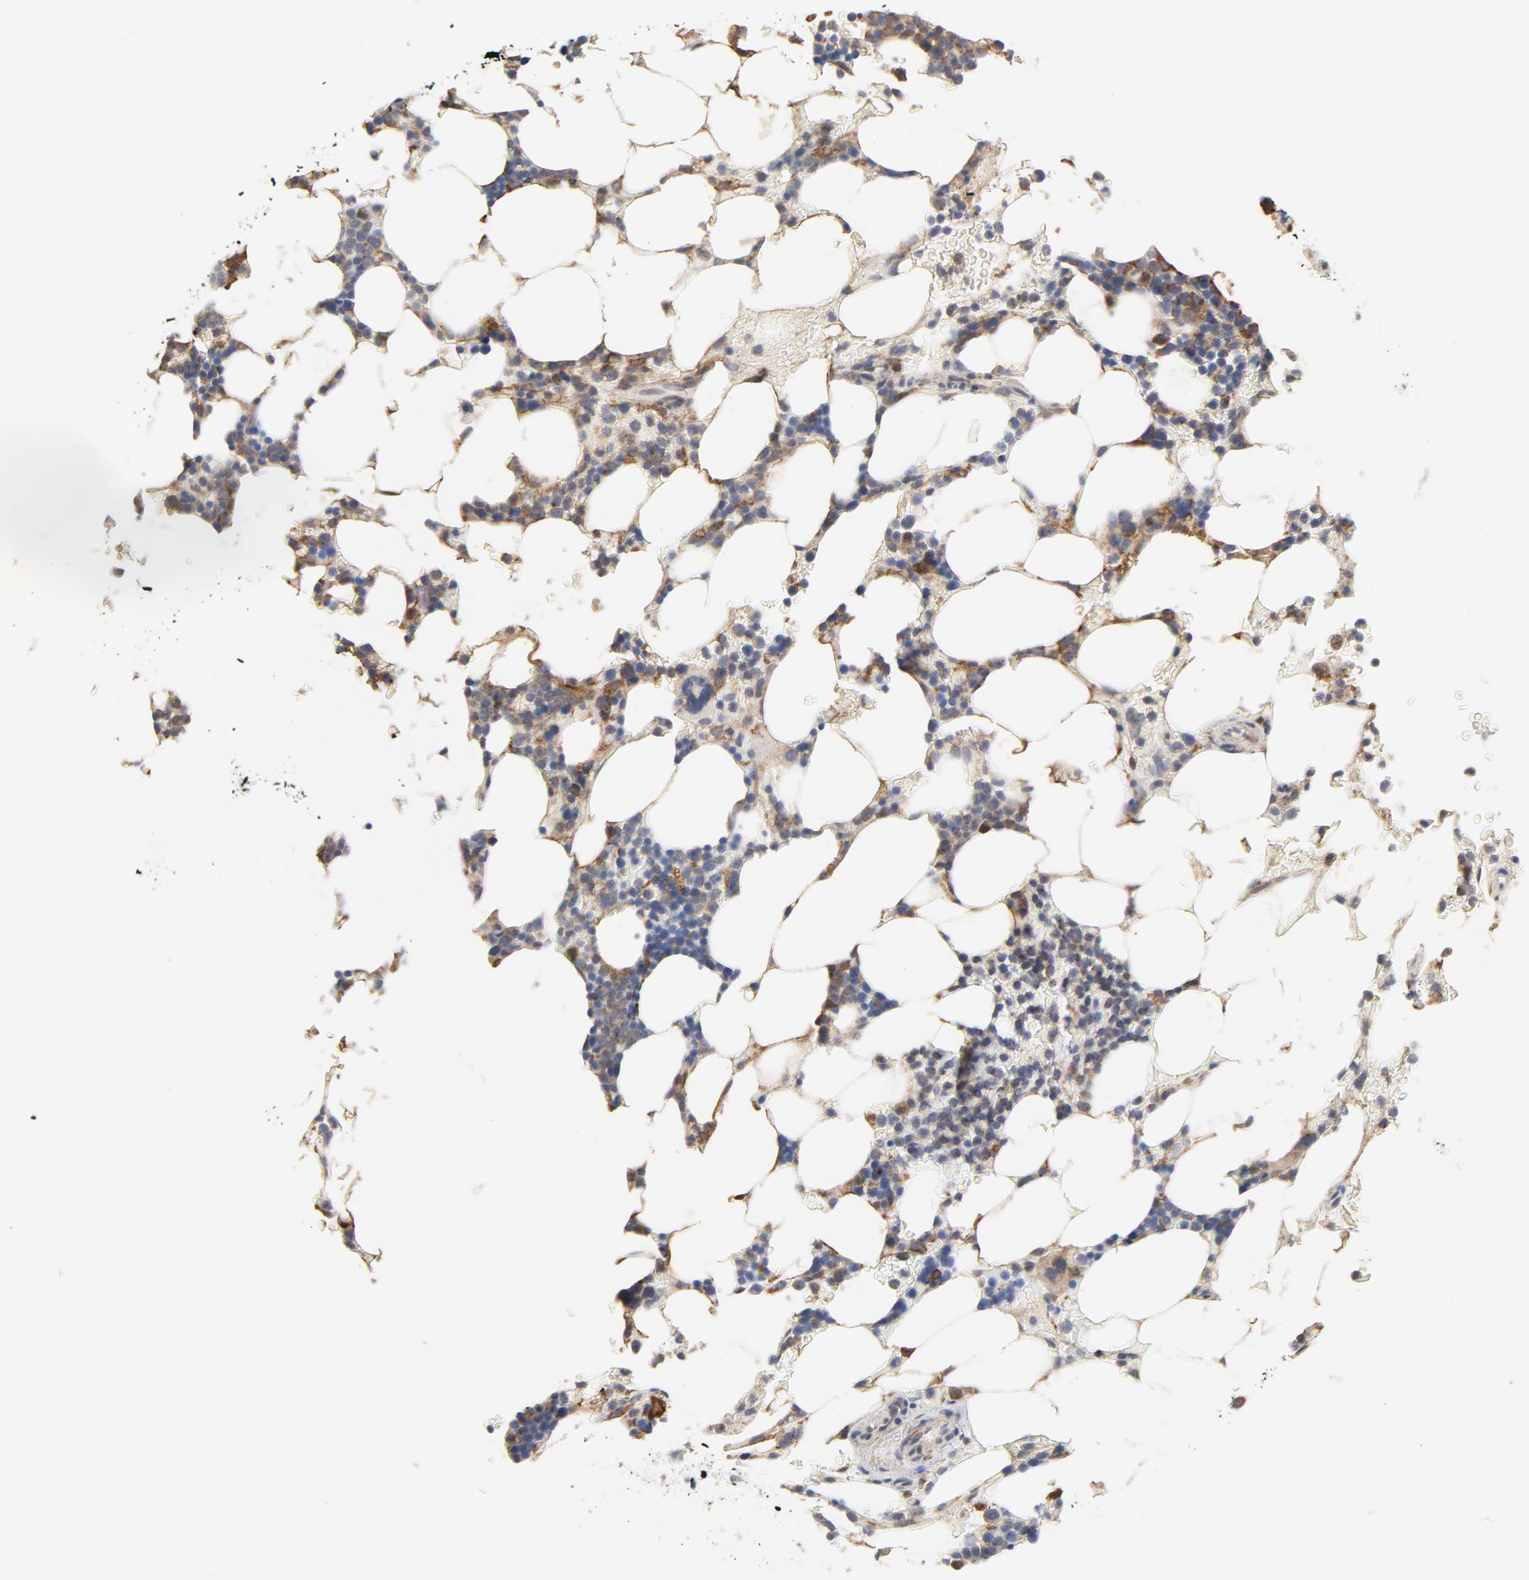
{"staining": {"intensity": "moderate", "quantity": "25%-75%", "location": "cytoplasmic/membranous"}, "tissue": "bone marrow", "cell_type": "Hematopoietic cells", "image_type": "normal", "snomed": [{"axis": "morphology", "description": "Normal tissue, NOS"}, {"axis": "topography", "description": "Bone marrow"}], "caption": "Protein positivity by IHC displays moderate cytoplasmic/membranous positivity in about 25%-75% of hematopoietic cells in normal bone marrow.", "gene": "RAPGEF4", "patient": {"sex": "female", "age": 73}}